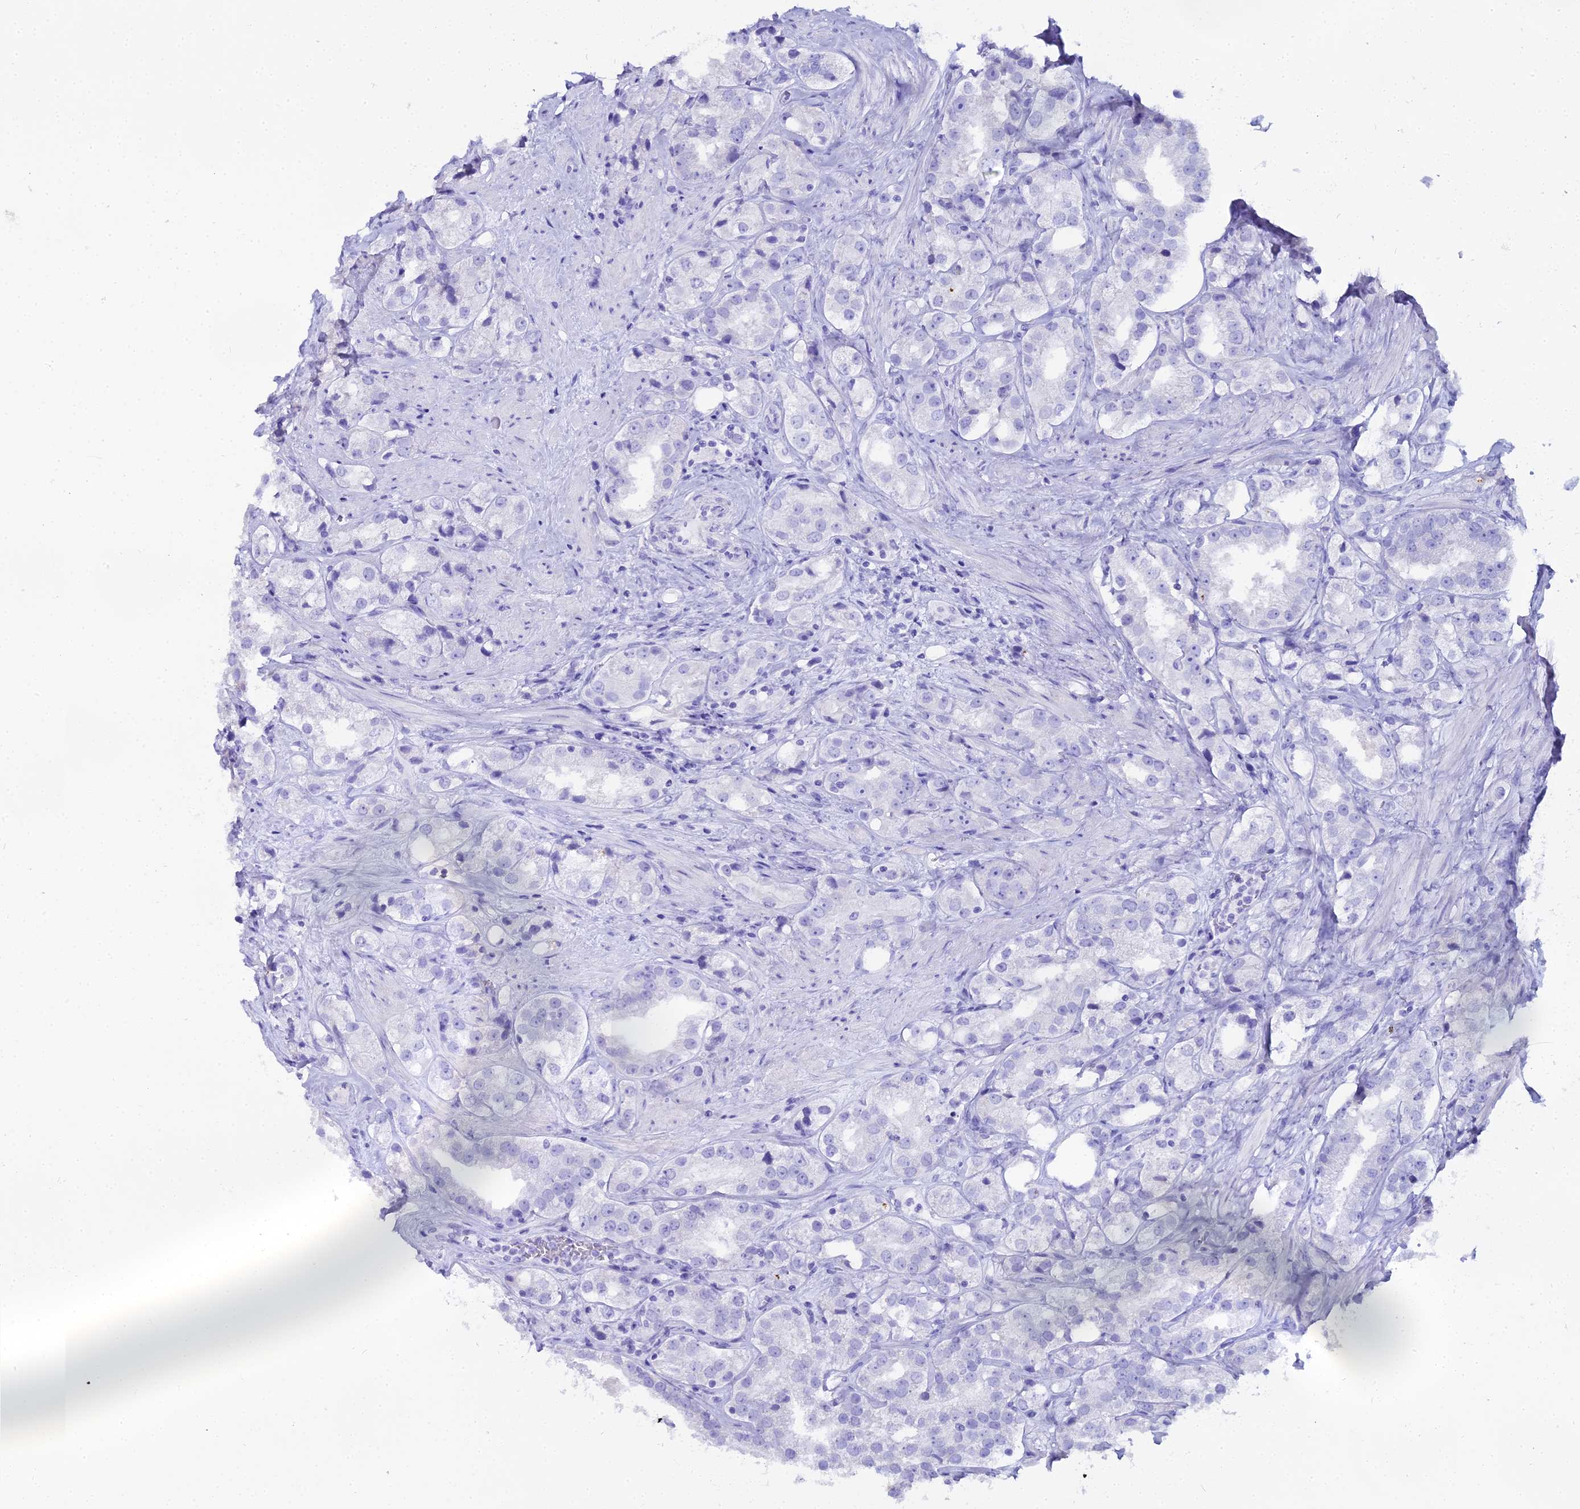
{"staining": {"intensity": "negative", "quantity": "none", "location": "none"}, "tissue": "prostate cancer", "cell_type": "Tumor cells", "image_type": "cancer", "snomed": [{"axis": "morphology", "description": "Adenocarcinoma, NOS"}, {"axis": "topography", "description": "Prostate"}], "caption": "There is no significant positivity in tumor cells of prostate adenocarcinoma.", "gene": "CGB2", "patient": {"sex": "male", "age": 79}}